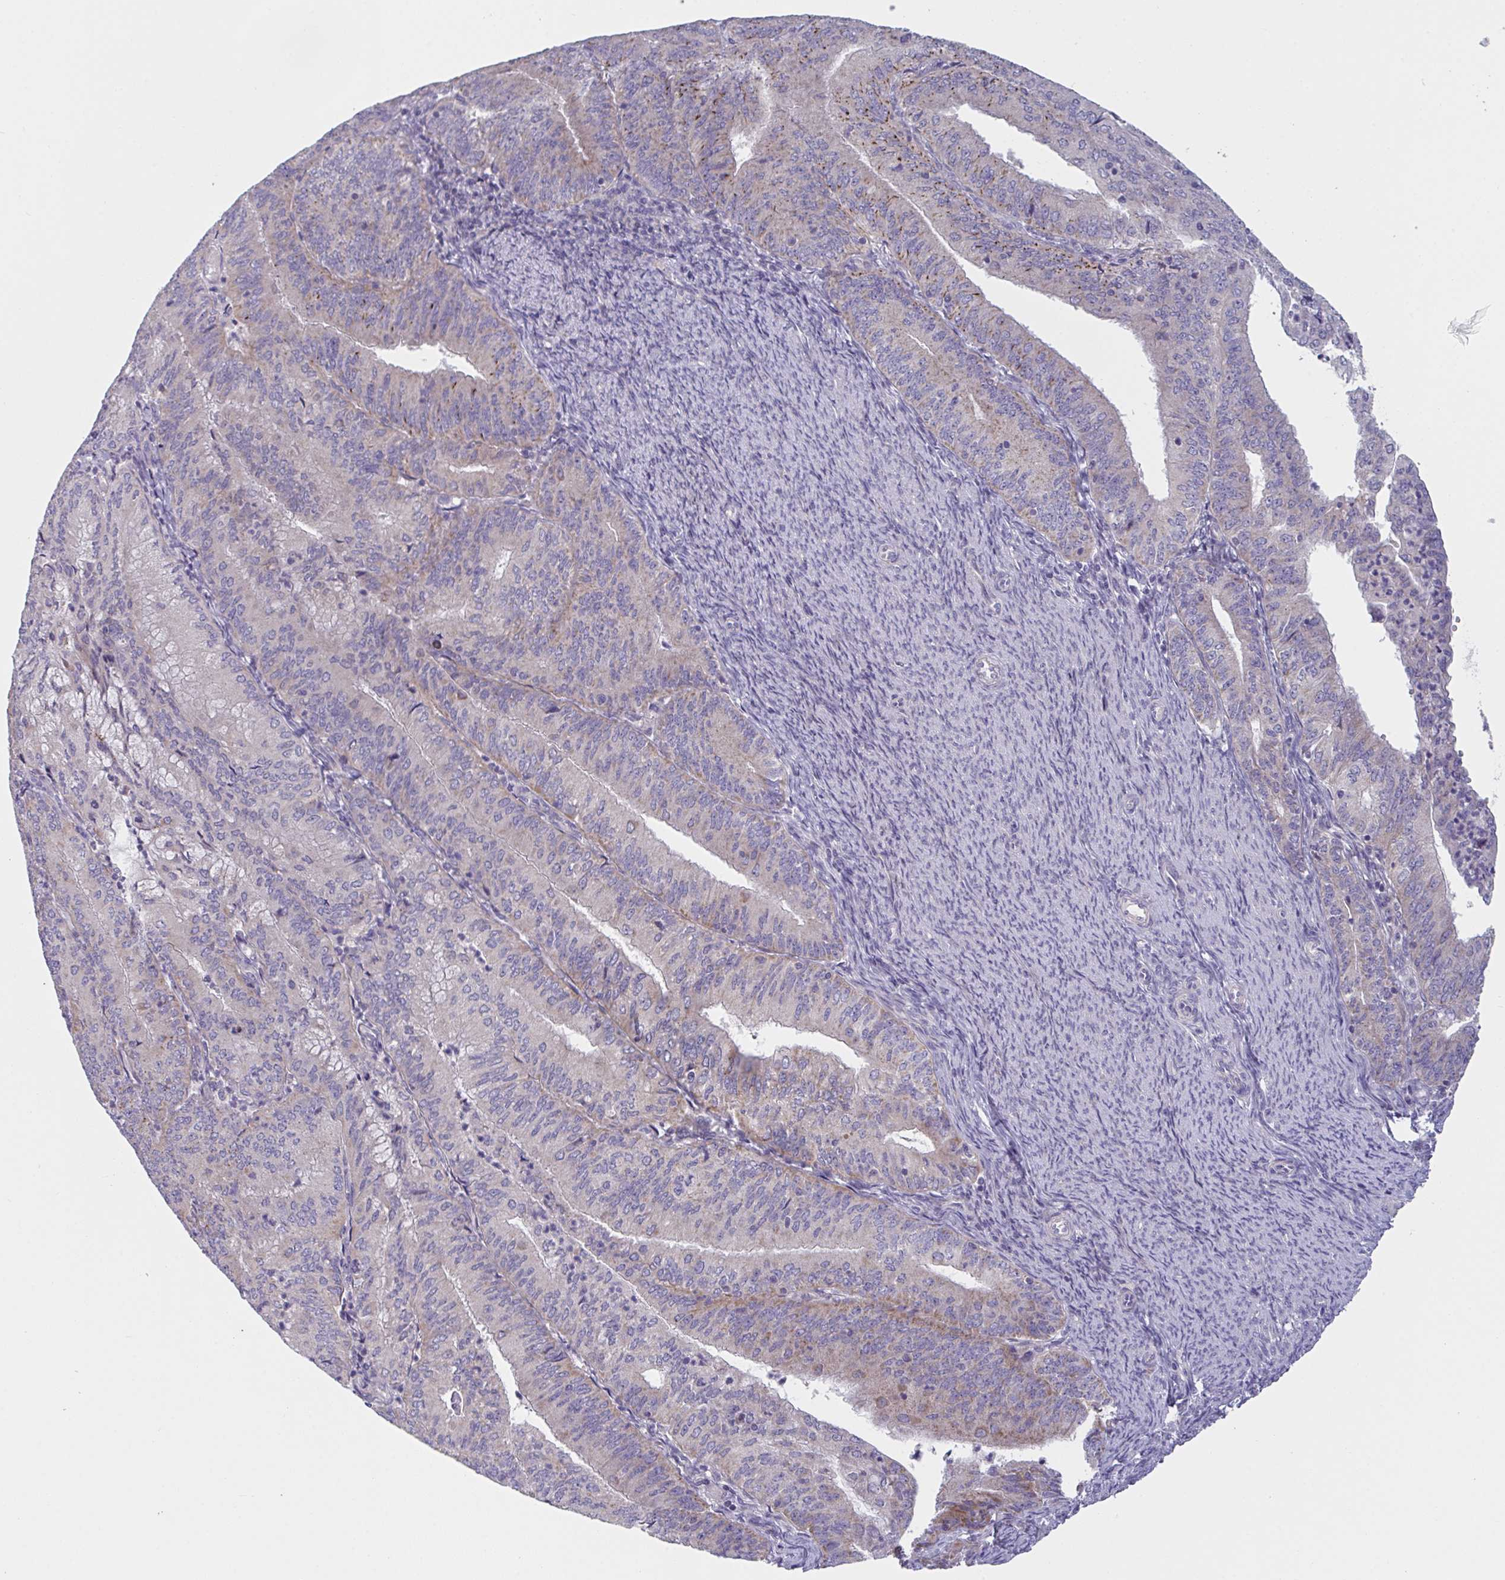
{"staining": {"intensity": "weak", "quantity": "25%-75%", "location": "cytoplasmic/membranous"}, "tissue": "endometrial cancer", "cell_type": "Tumor cells", "image_type": "cancer", "snomed": [{"axis": "morphology", "description": "Adenocarcinoma, NOS"}, {"axis": "topography", "description": "Endometrium"}], "caption": "Immunohistochemical staining of endometrial cancer (adenocarcinoma) demonstrates low levels of weak cytoplasmic/membranous protein expression in approximately 25%-75% of tumor cells. The protein is stained brown, and the nuclei are stained in blue (DAB IHC with brightfield microscopy, high magnification).", "gene": "MRPS2", "patient": {"sex": "female", "age": 57}}